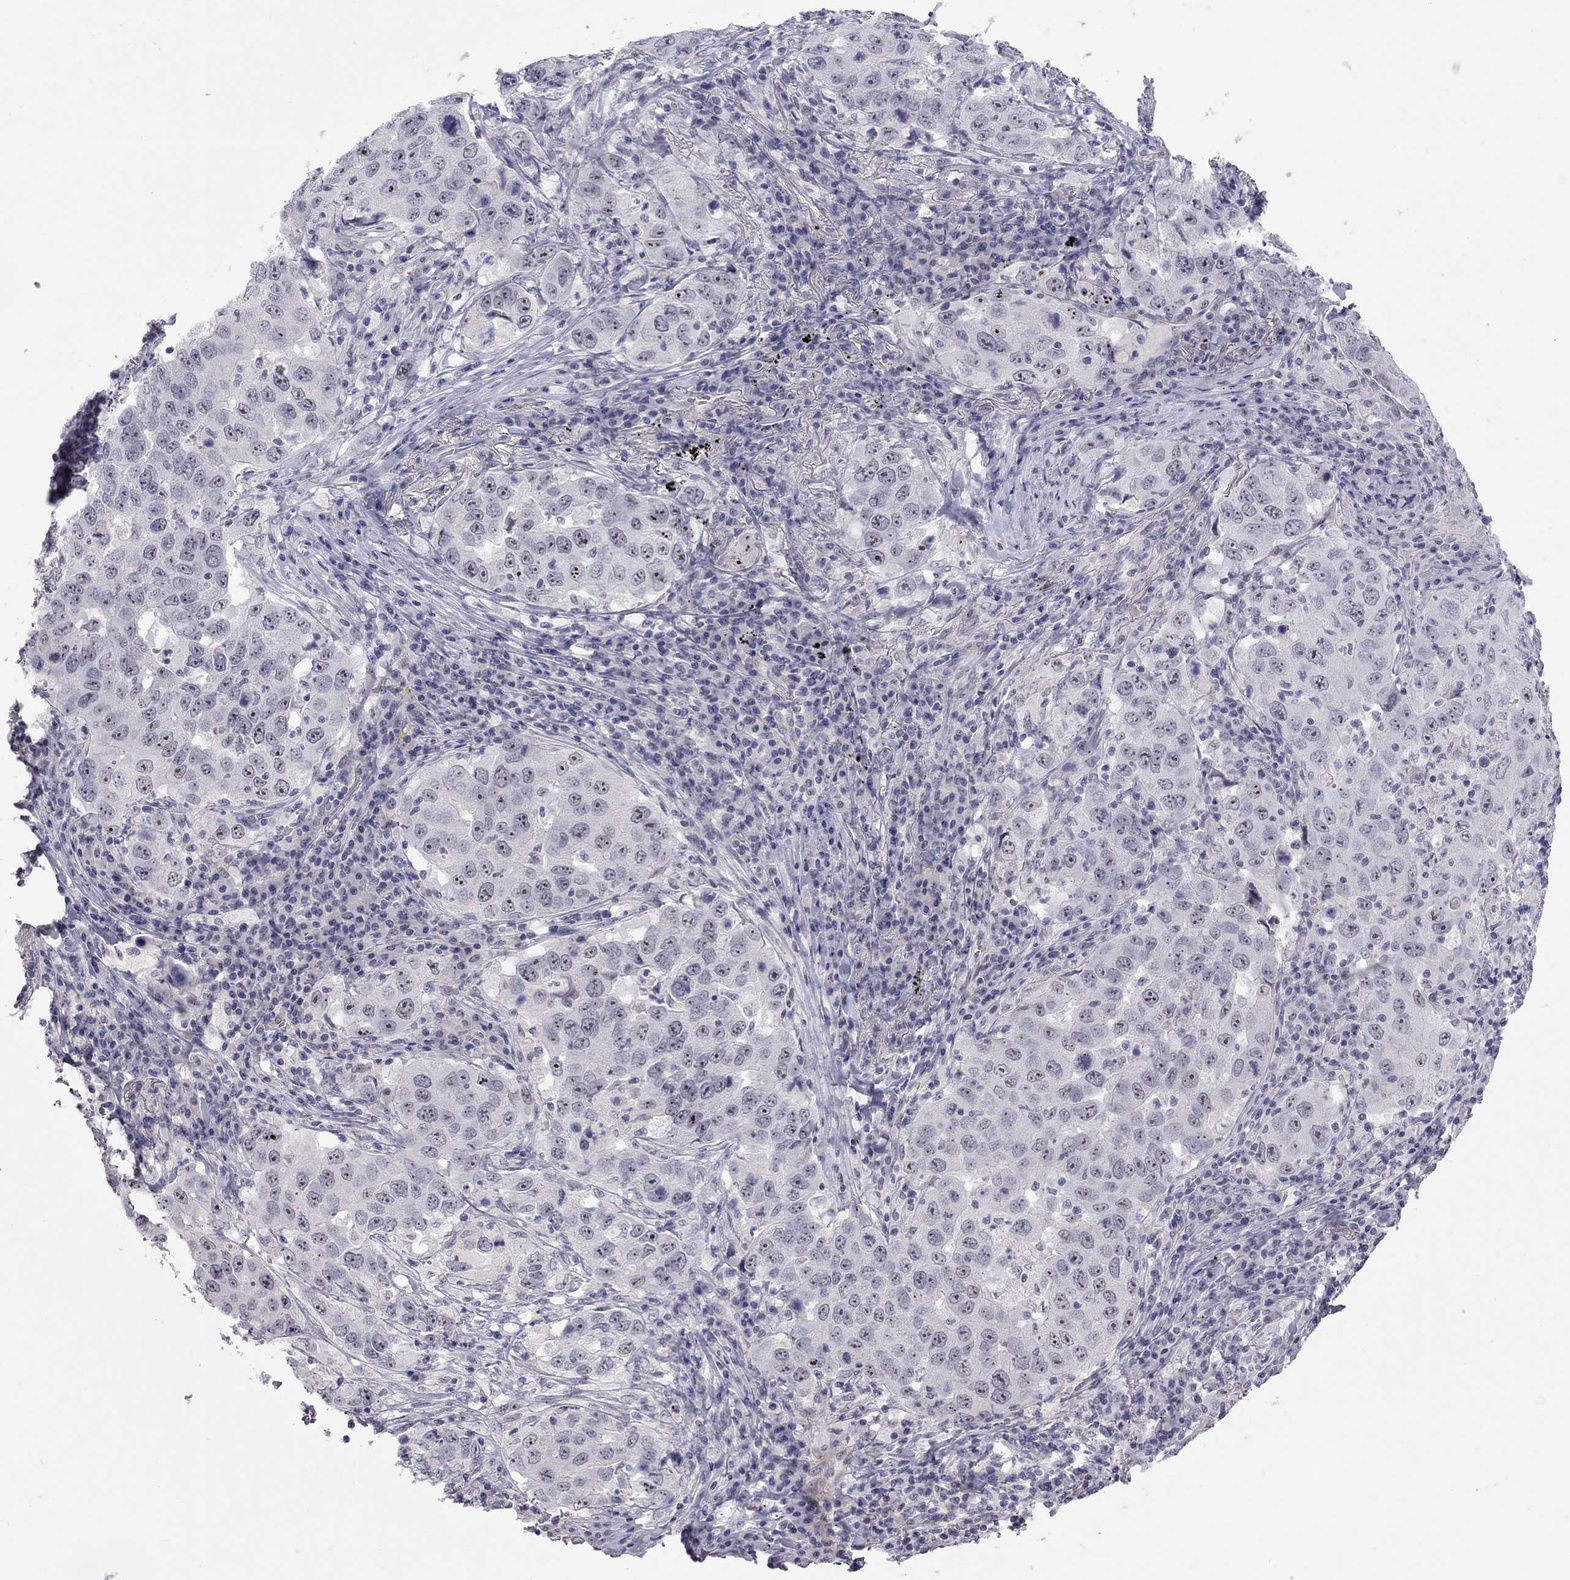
{"staining": {"intensity": "moderate", "quantity": "25%-75%", "location": "nuclear"}, "tissue": "lung cancer", "cell_type": "Tumor cells", "image_type": "cancer", "snomed": [{"axis": "morphology", "description": "Adenocarcinoma, NOS"}, {"axis": "topography", "description": "Lung"}], "caption": "Moderate nuclear expression for a protein is present in about 25%-75% of tumor cells of adenocarcinoma (lung) using immunohistochemistry (IHC).", "gene": "GSG1L", "patient": {"sex": "male", "age": 73}}